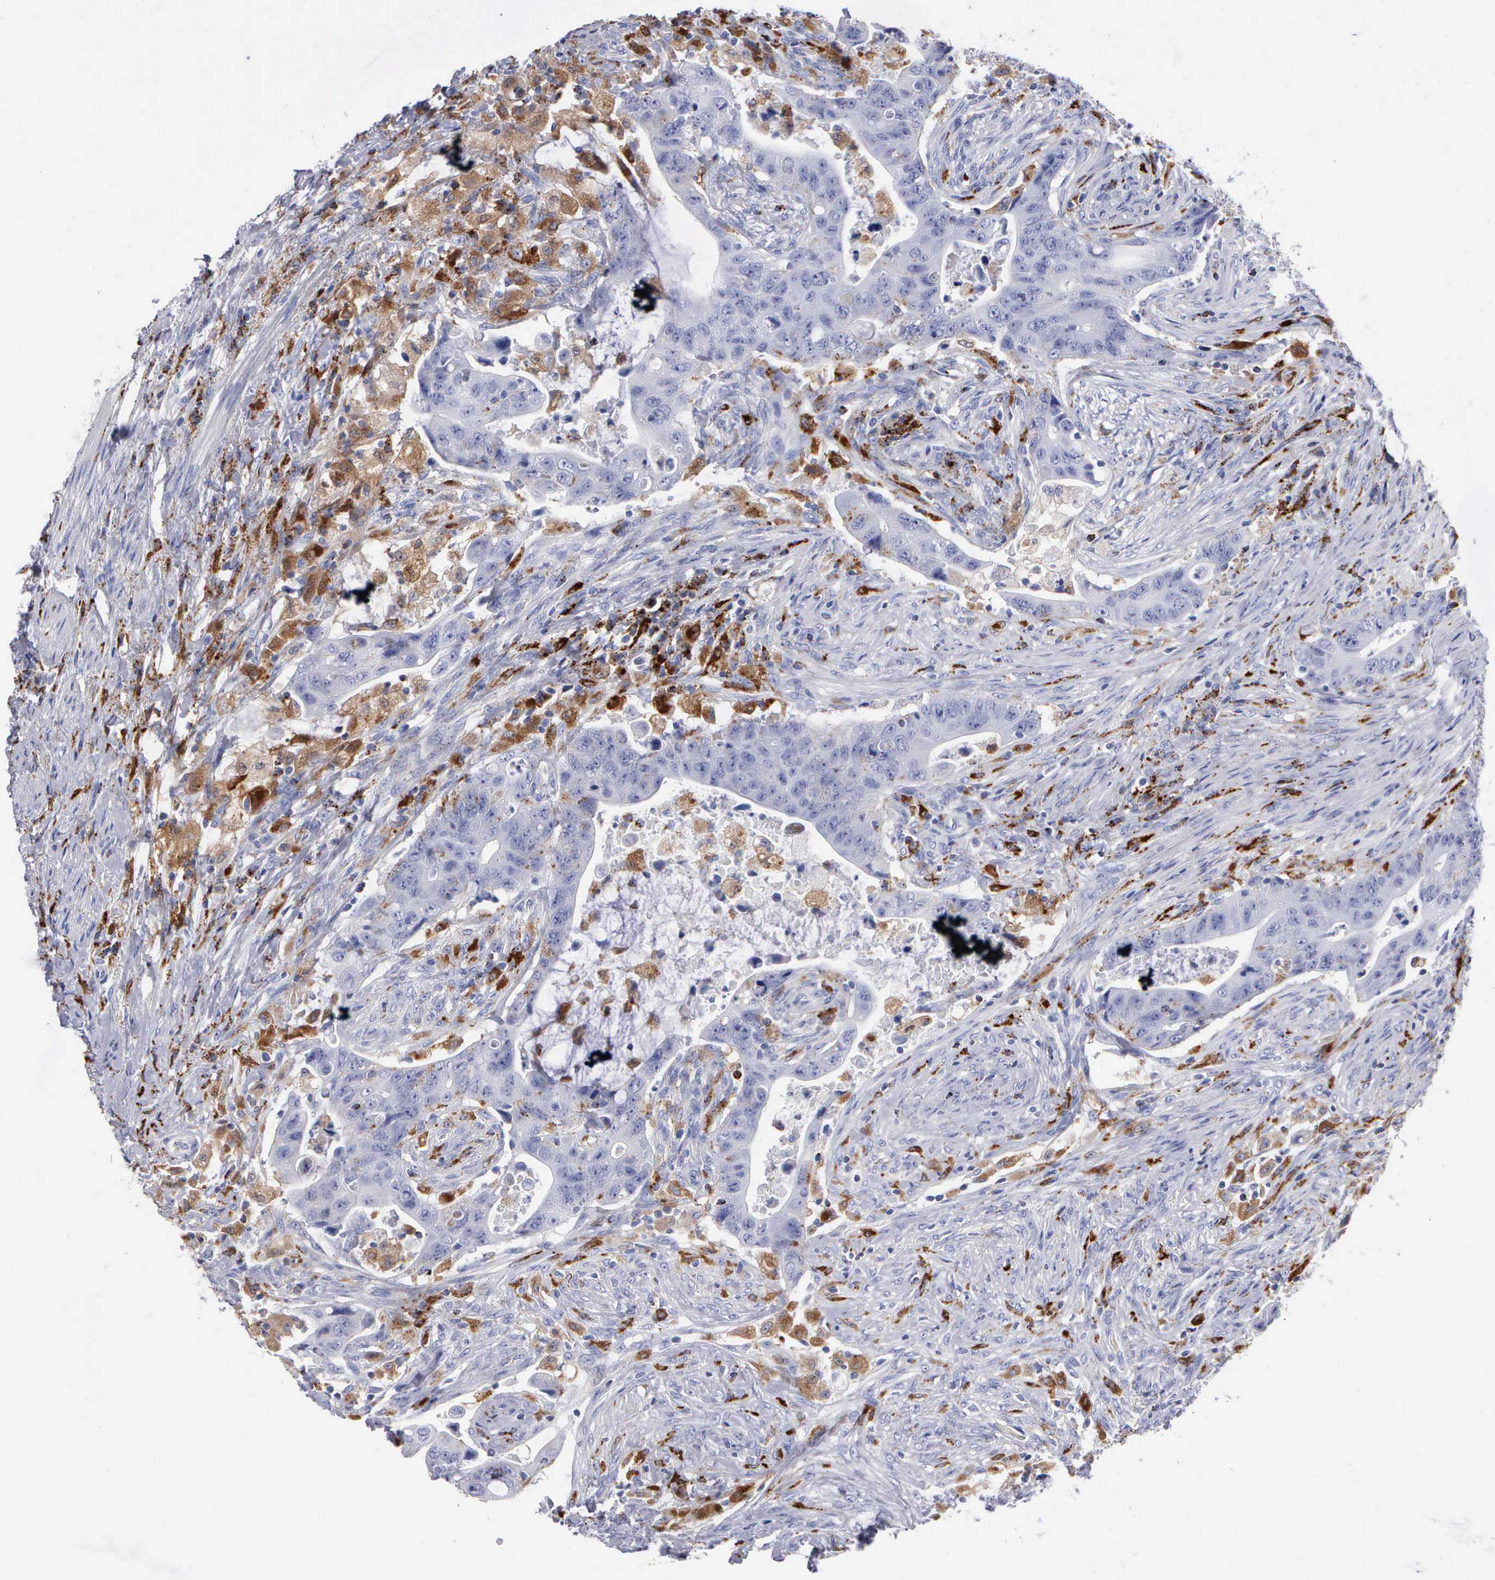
{"staining": {"intensity": "negative", "quantity": "none", "location": "none"}, "tissue": "colorectal cancer", "cell_type": "Tumor cells", "image_type": "cancer", "snomed": [{"axis": "morphology", "description": "Adenocarcinoma, NOS"}, {"axis": "topography", "description": "Rectum"}], "caption": "Human colorectal cancer (adenocarcinoma) stained for a protein using immunohistochemistry (IHC) reveals no positivity in tumor cells.", "gene": "CTSH", "patient": {"sex": "female", "age": 71}}